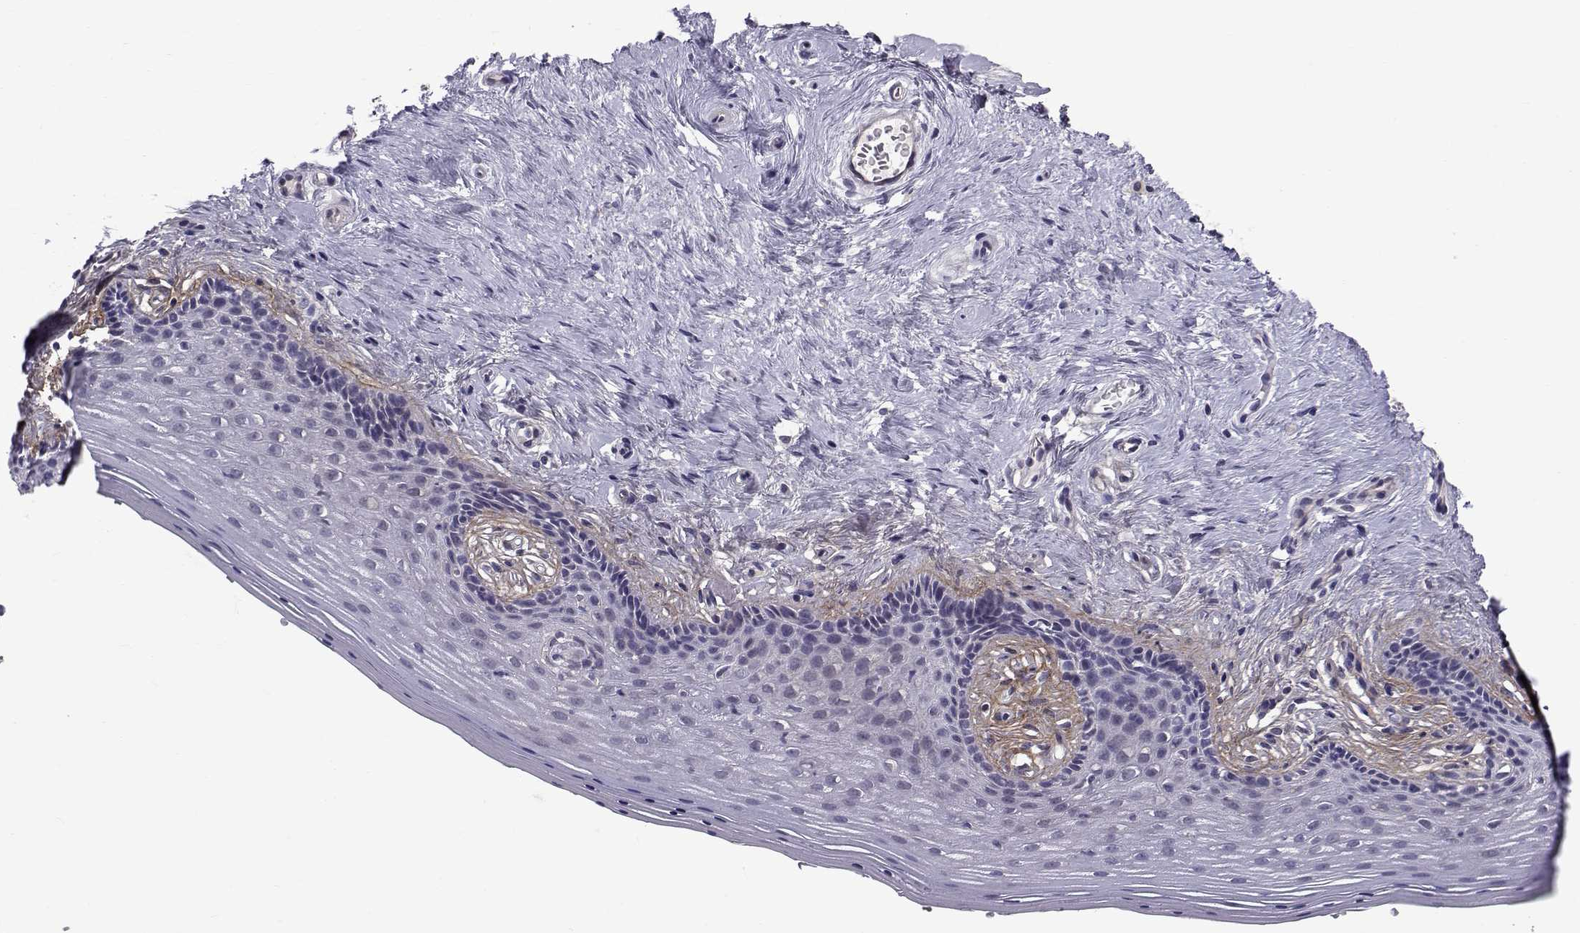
{"staining": {"intensity": "negative", "quantity": "none", "location": "none"}, "tissue": "vagina", "cell_type": "Squamous epithelial cells", "image_type": "normal", "snomed": [{"axis": "morphology", "description": "Normal tissue, NOS"}, {"axis": "topography", "description": "Vagina"}], "caption": "Vagina was stained to show a protein in brown. There is no significant expression in squamous epithelial cells. Brightfield microscopy of IHC stained with DAB (3,3'-diaminobenzidine) (brown) and hematoxylin (blue), captured at high magnification.", "gene": "PEX5L", "patient": {"sex": "female", "age": 45}}